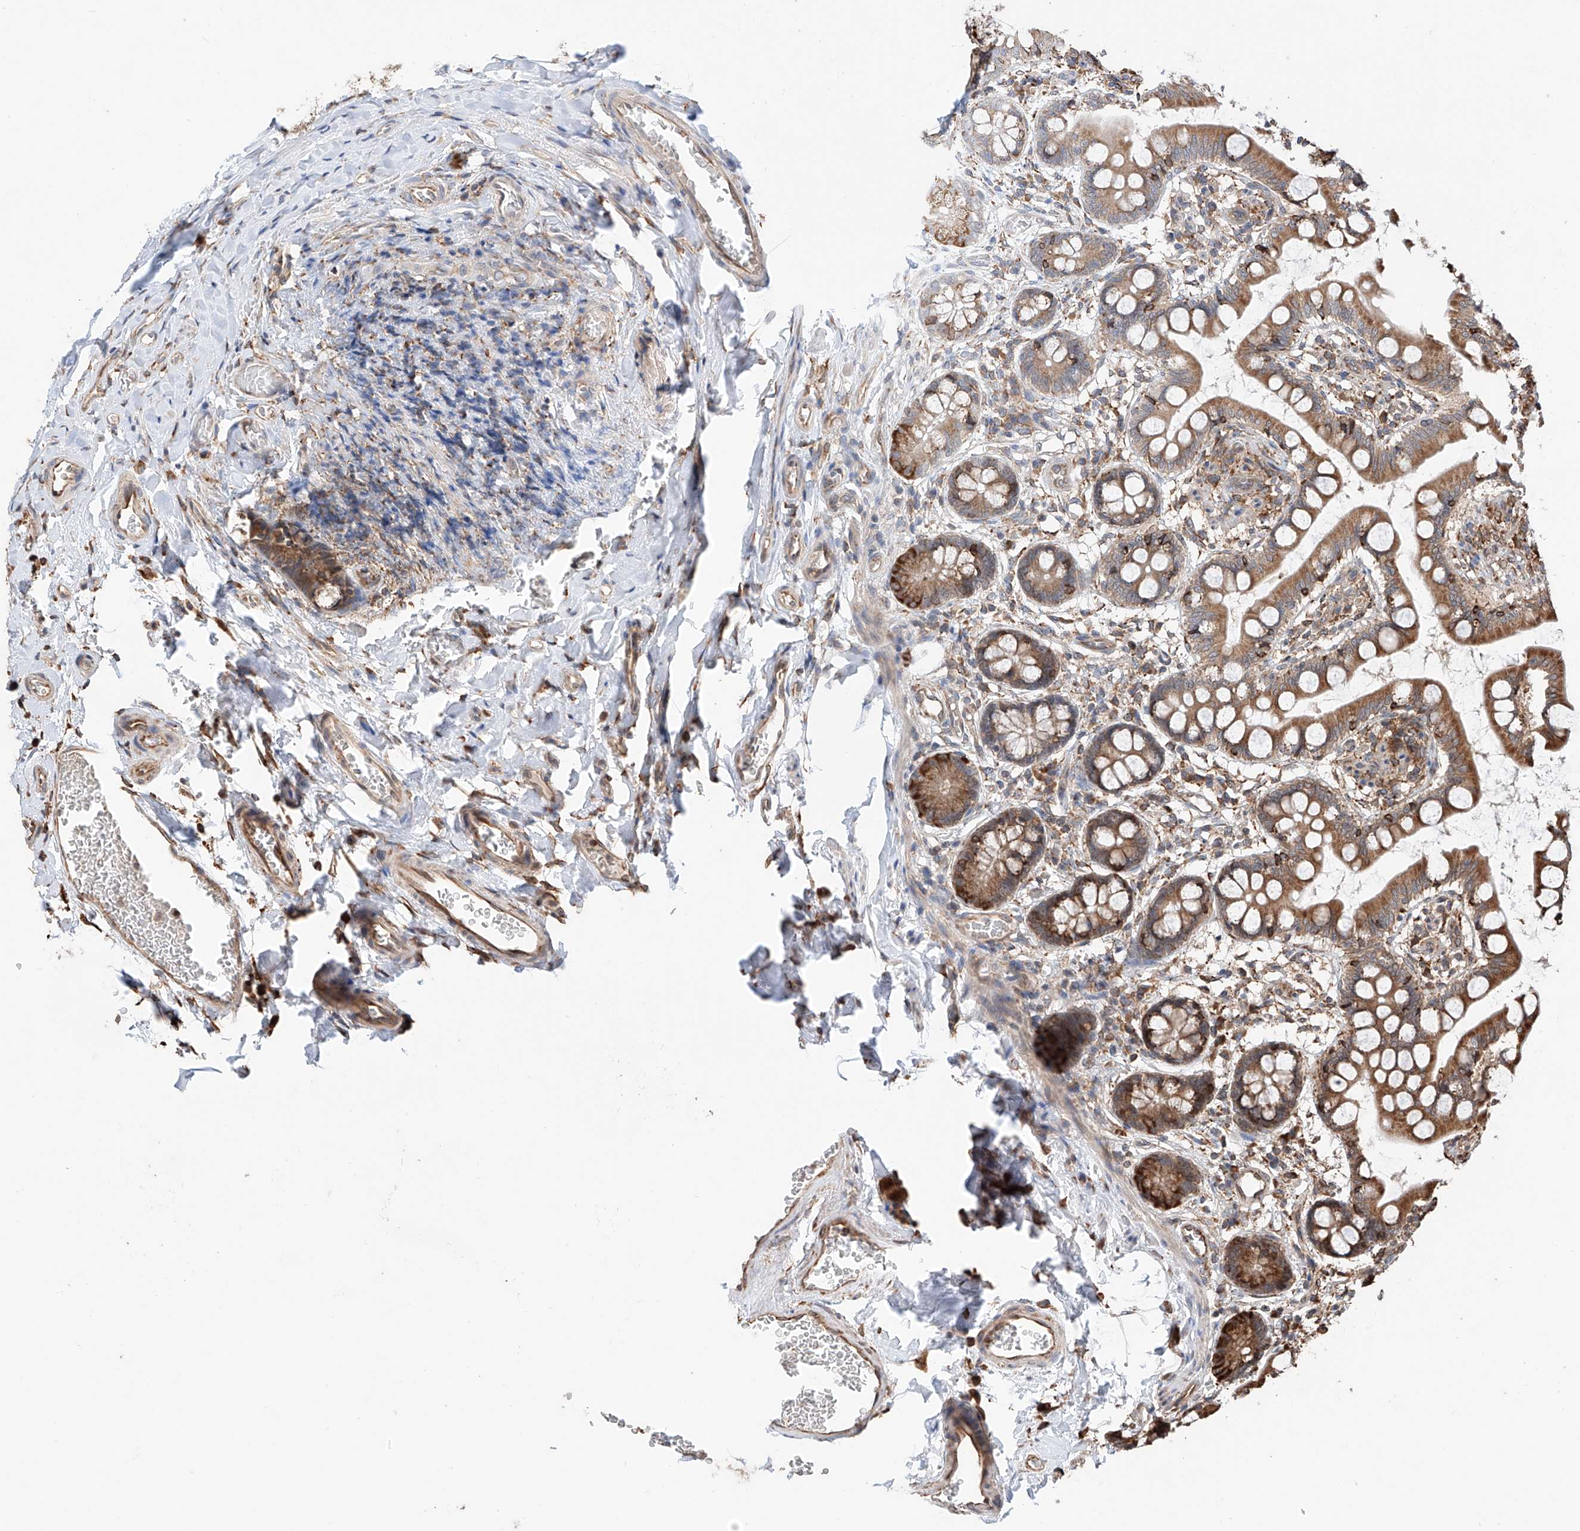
{"staining": {"intensity": "moderate", "quantity": ">75%", "location": "cytoplasmic/membranous"}, "tissue": "small intestine", "cell_type": "Glandular cells", "image_type": "normal", "snomed": [{"axis": "morphology", "description": "Normal tissue, NOS"}, {"axis": "topography", "description": "Small intestine"}], "caption": "An image showing moderate cytoplasmic/membranous staining in about >75% of glandular cells in unremarkable small intestine, as visualized by brown immunohistochemical staining.", "gene": "DNAH8", "patient": {"sex": "male", "age": 52}}